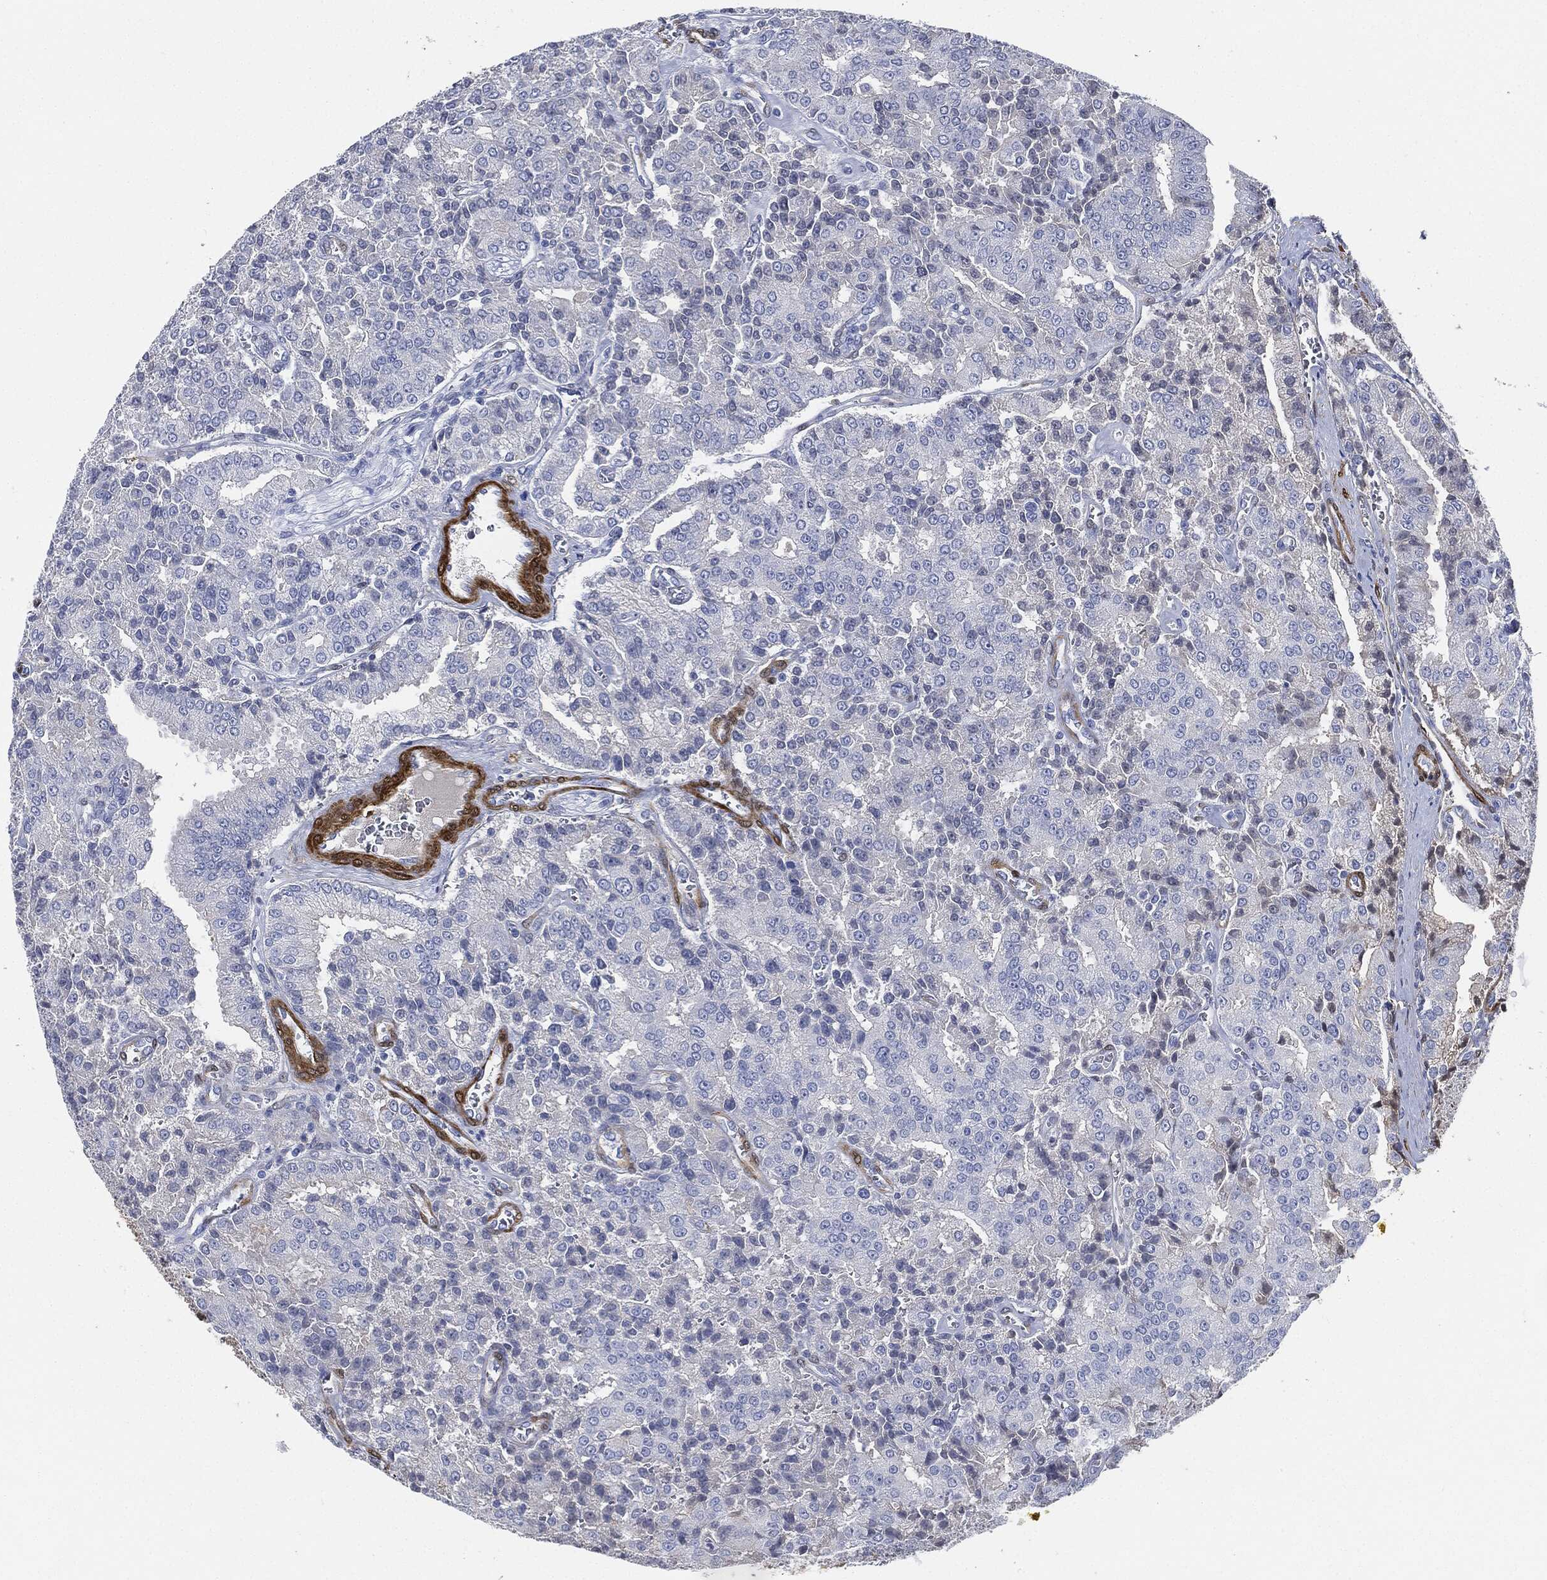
{"staining": {"intensity": "weak", "quantity": "25%-75%", "location": "cytoplasmic/membranous"}, "tissue": "prostate cancer", "cell_type": "Tumor cells", "image_type": "cancer", "snomed": [{"axis": "morphology", "description": "Adenocarcinoma, NOS"}, {"axis": "topography", "description": "Prostate and seminal vesicle, NOS"}, {"axis": "topography", "description": "Prostate"}], "caption": "Immunohistochemical staining of human prostate cancer (adenocarcinoma) demonstrates low levels of weak cytoplasmic/membranous staining in about 25%-75% of tumor cells.", "gene": "TAGLN", "patient": {"sex": "male", "age": 67}}